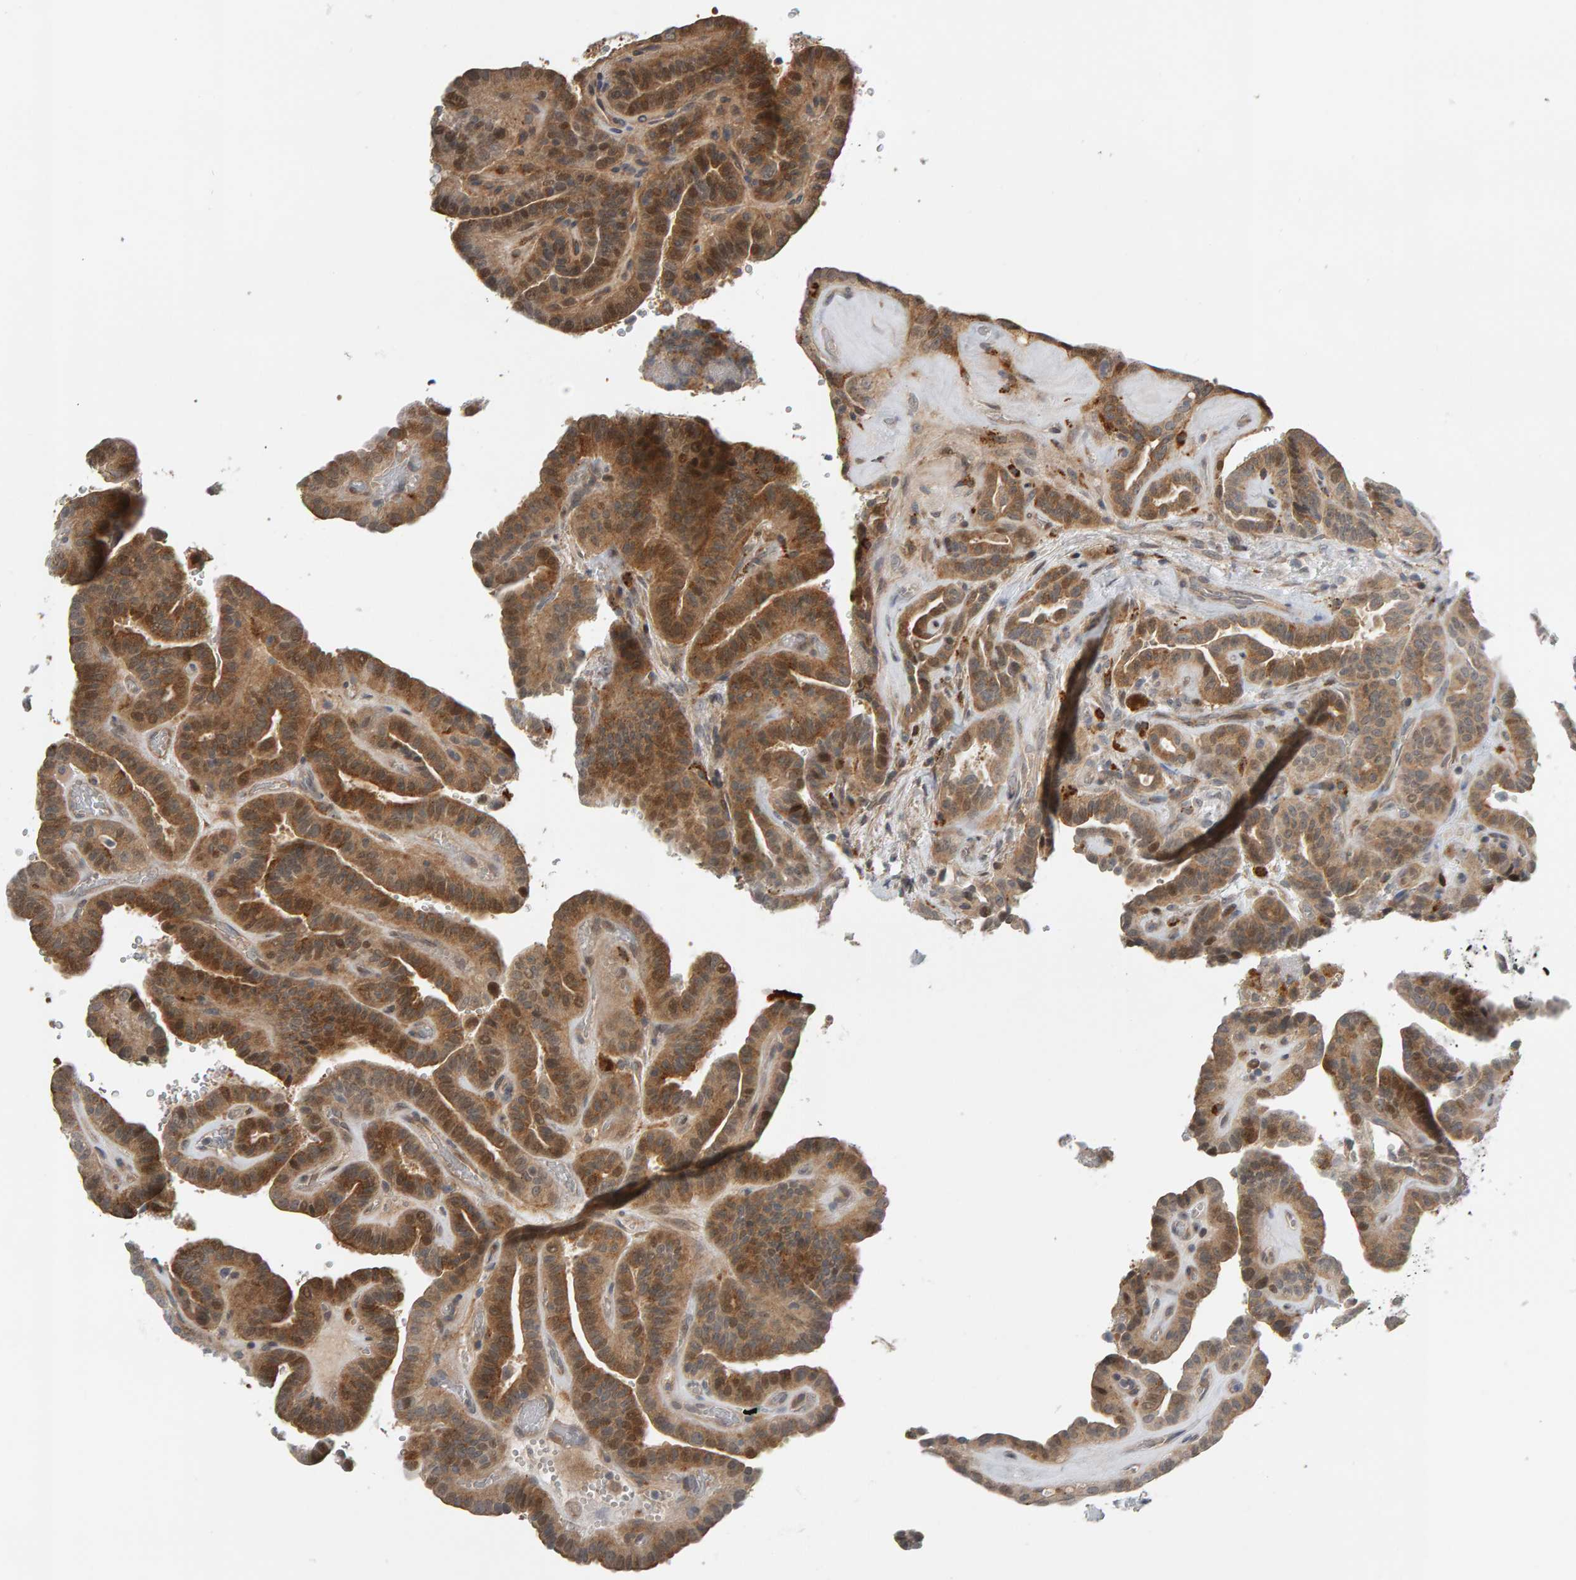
{"staining": {"intensity": "moderate", "quantity": ">75%", "location": "cytoplasmic/membranous,nuclear"}, "tissue": "thyroid cancer", "cell_type": "Tumor cells", "image_type": "cancer", "snomed": [{"axis": "morphology", "description": "Papillary adenocarcinoma, NOS"}, {"axis": "topography", "description": "Thyroid gland"}], "caption": "Thyroid cancer tissue displays moderate cytoplasmic/membranous and nuclear positivity in approximately >75% of tumor cells", "gene": "ZNF160", "patient": {"sex": "male", "age": 77}}